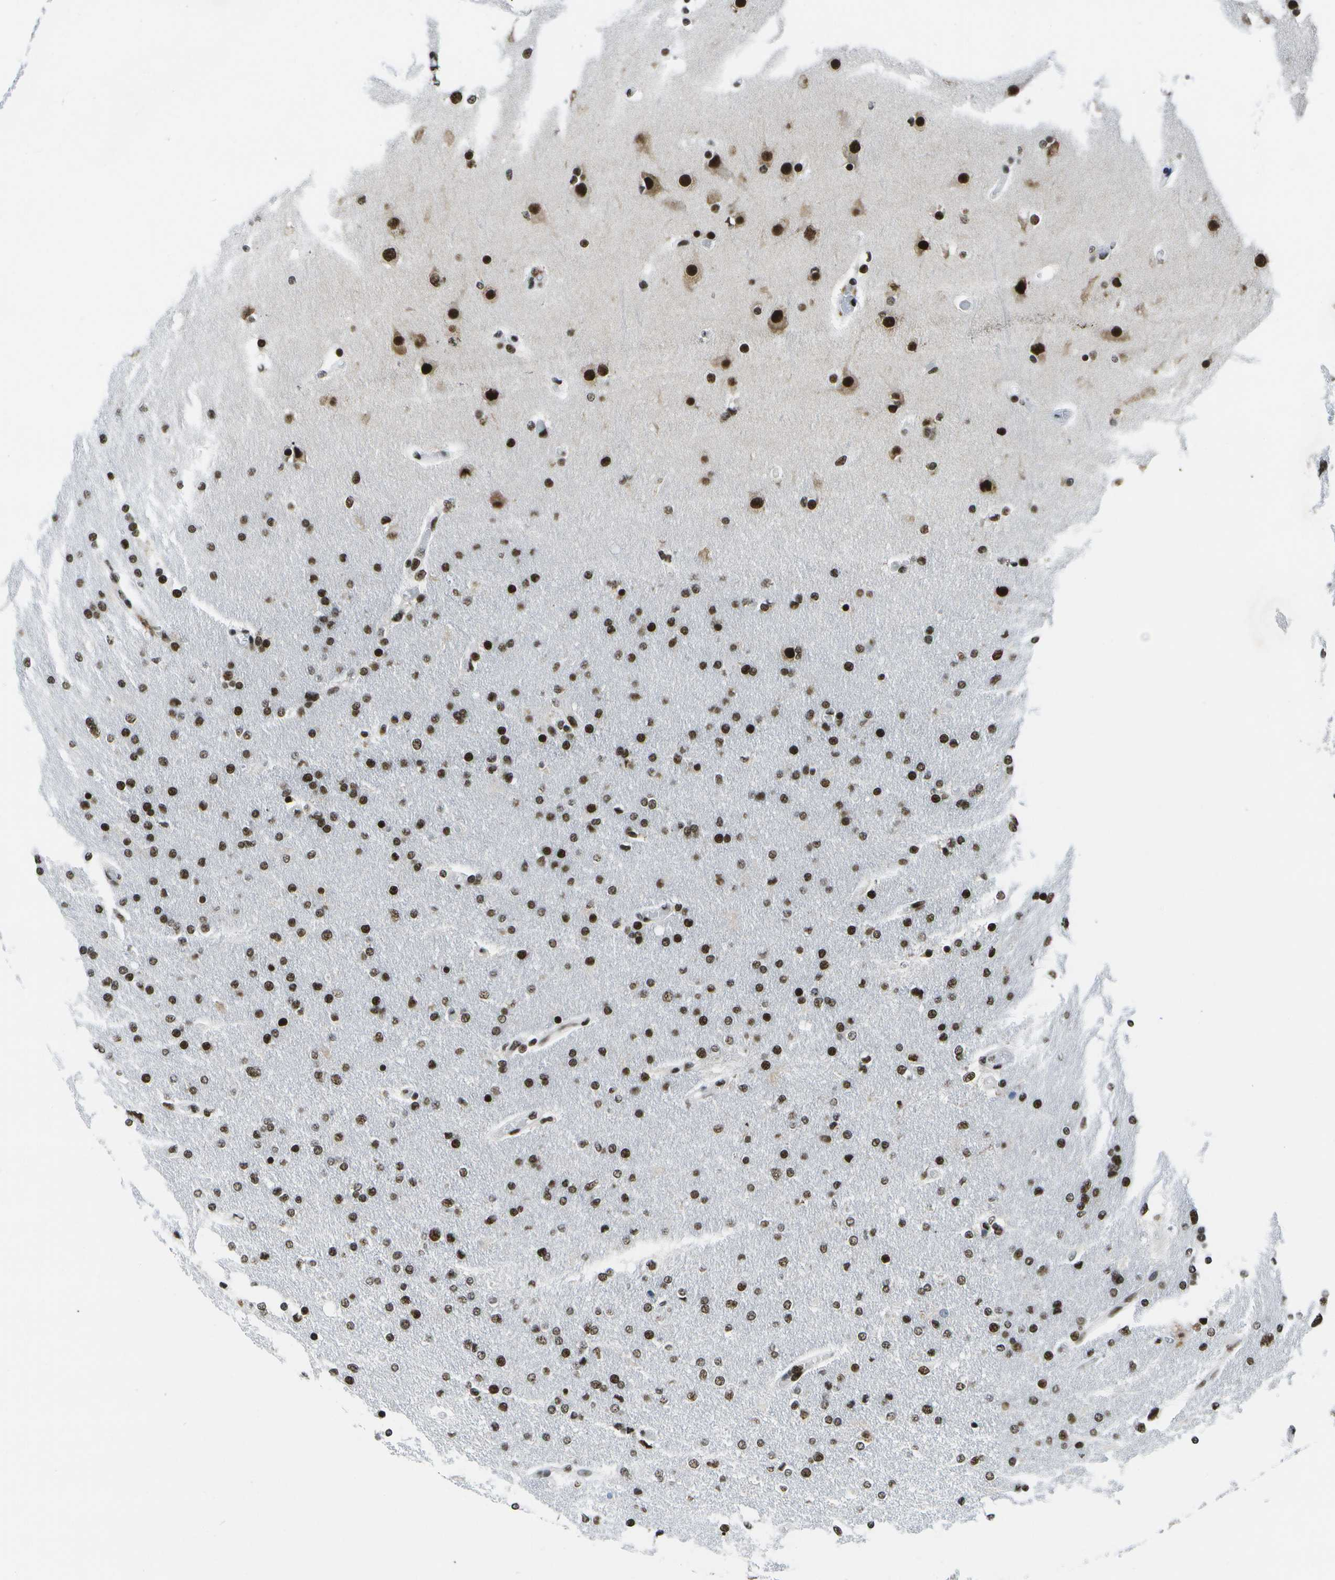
{"staining": {"intensity": "strong", "quantity": ">75%", "location": "nuclear"}, "tissue": "glioma", "cell_type": "Tumor cells", "image_type": "cancer", "snomed": [{"axis": "morphology", "description": "Glioma, malignant, High grade"}, {"axis": "topography", "description": "Cerebral cortex"}], "caption": "There is high levels of strong nuclear positivity in tumor cells of glioma, as demonstrated by immunohistochemical staining (brown color).", "gene": "NSRP1", "patient": {"sex": "female", "age": 36}}